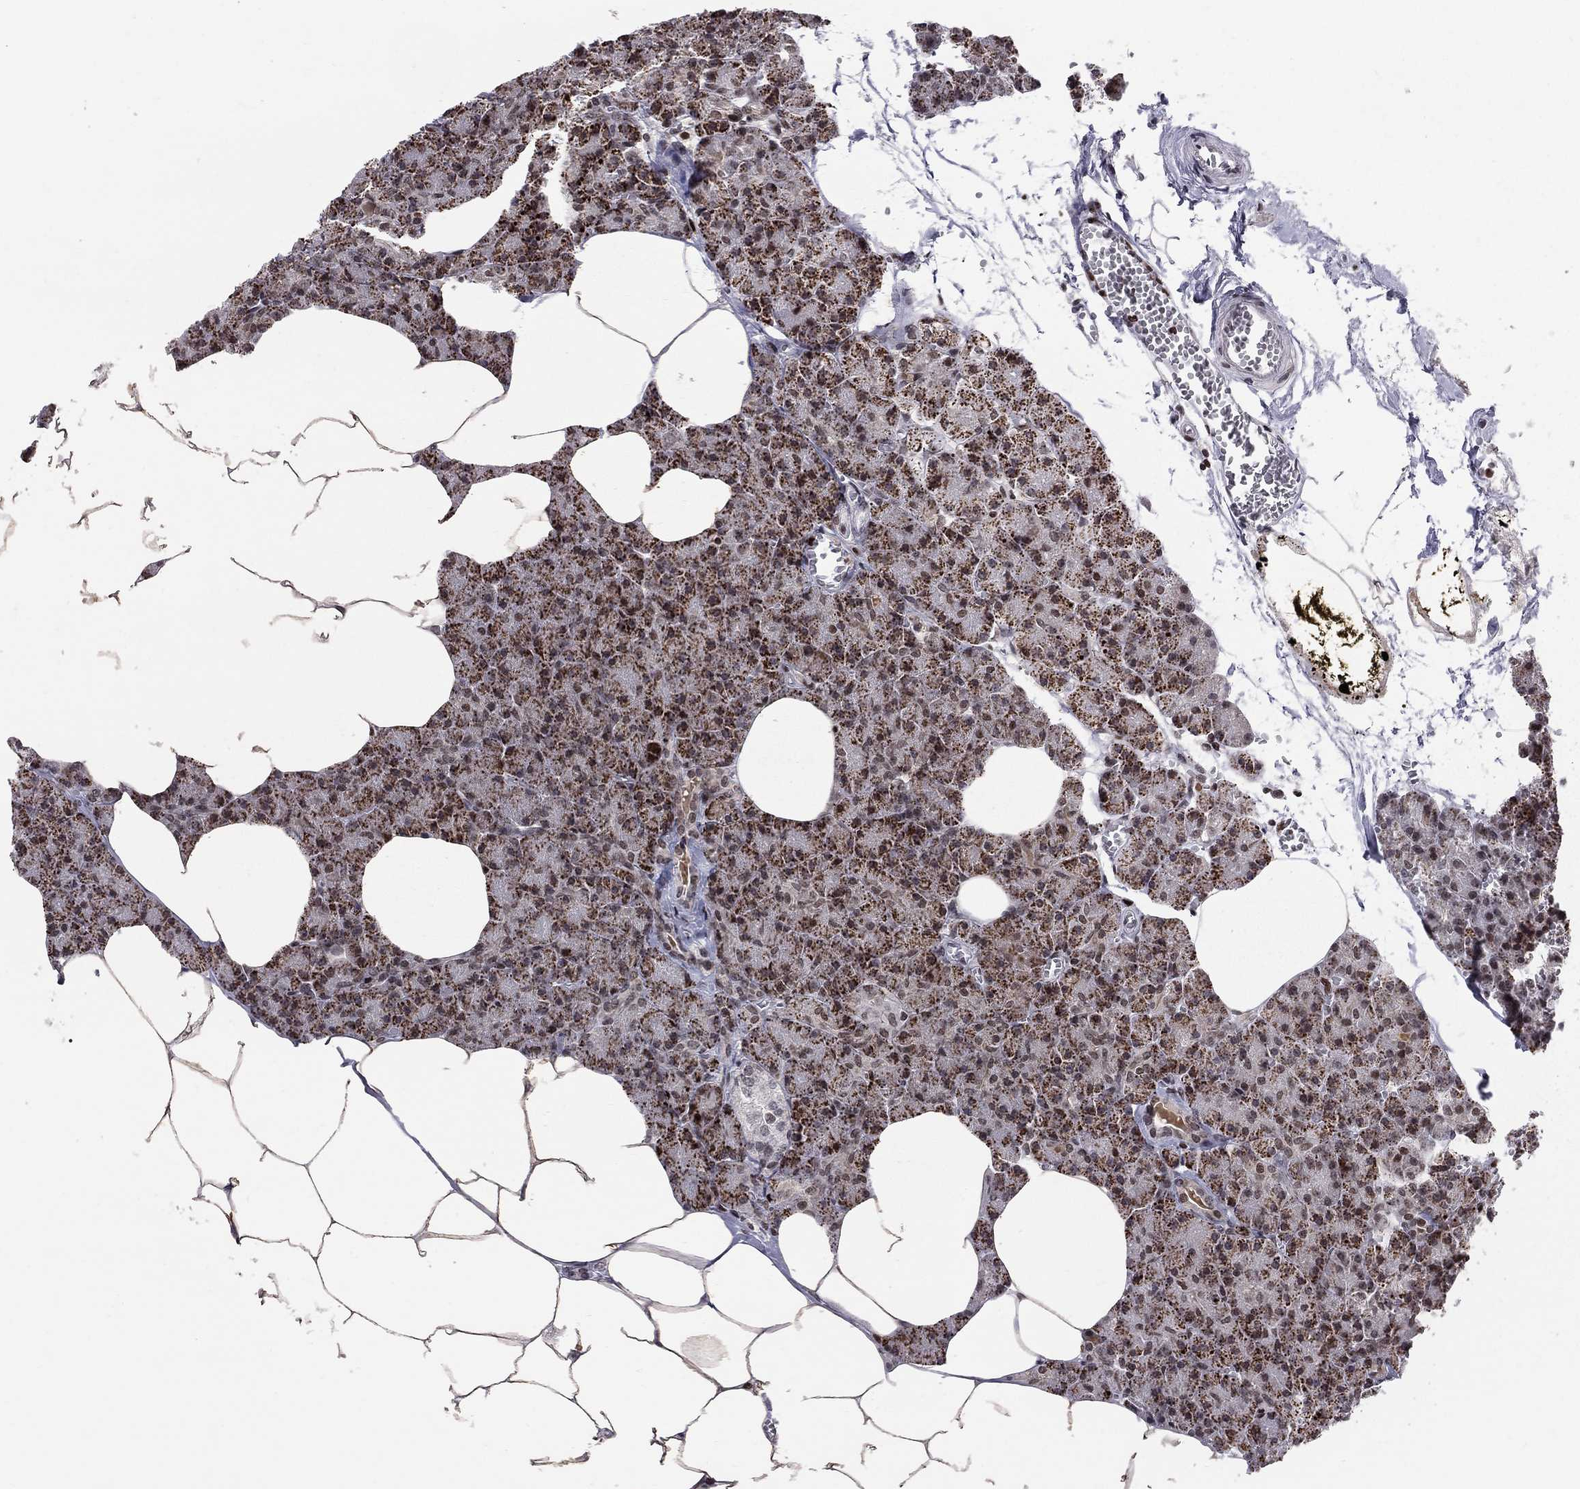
{"staining": {"intensity": "strong", "quantity": "25%-75%", "location": "cytoplasmic/membranous"}, "tissue": "pancreas", "cell_type": "Exocrine glandular cells", "image_type": "normal", "snomed": [{"axis": "morphology", "description": "Normal tissue, NOS"}, {"axis": "topography", "description": "Pancreas"}], "caption": "Strong cytoplasmic/membranous protein staining is appreciated in approximately 25%-75% of exocrine glandular cells in pancreas. (Brightfield microscopy of DAB IHC at high magnification).", "gene": "RNASEH2C", "patient": {"sex": "female", "age": 45}}